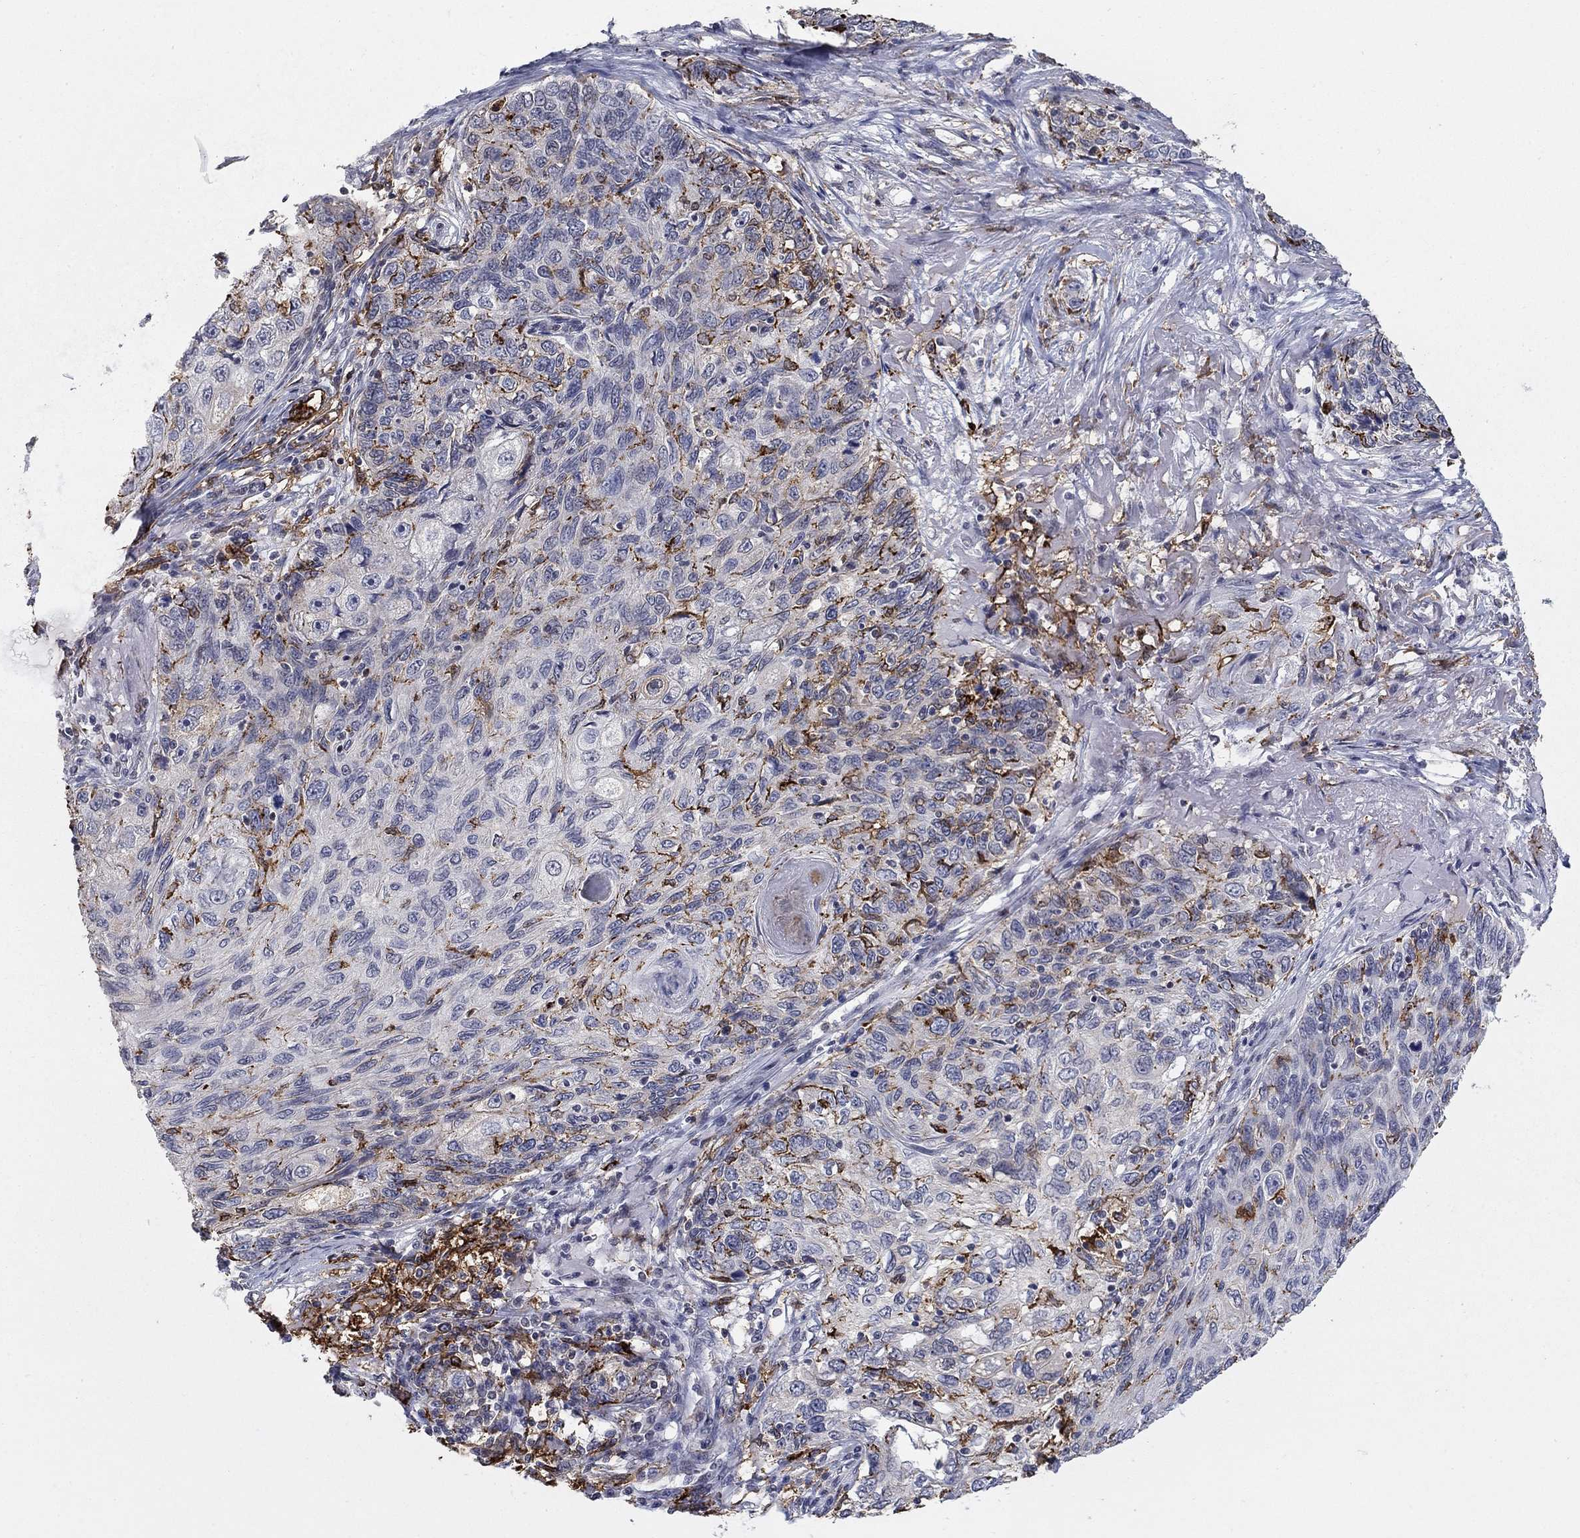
{"staining": {"intensity": "strong", "quantity": "<25%", "location": "cytoplasmic/membranous"}, "tissue": "skin cancer", "cell_type": "Tumor cells", "image_type": "cancer", "snomed": [{"axis": "morphology", "description": "Squamous cell carcinoma, NOS"}, {"axis": "topography", "description": "Skin"}], "caption": "Immunohistochemical staining of skin cancer reveals medium levels of strong cytoplasmic/membranous protein positivity in approximately <25% of tumor cells.", "gene": "GRIA3", "patient": {"sex": "male", "age": 92}}